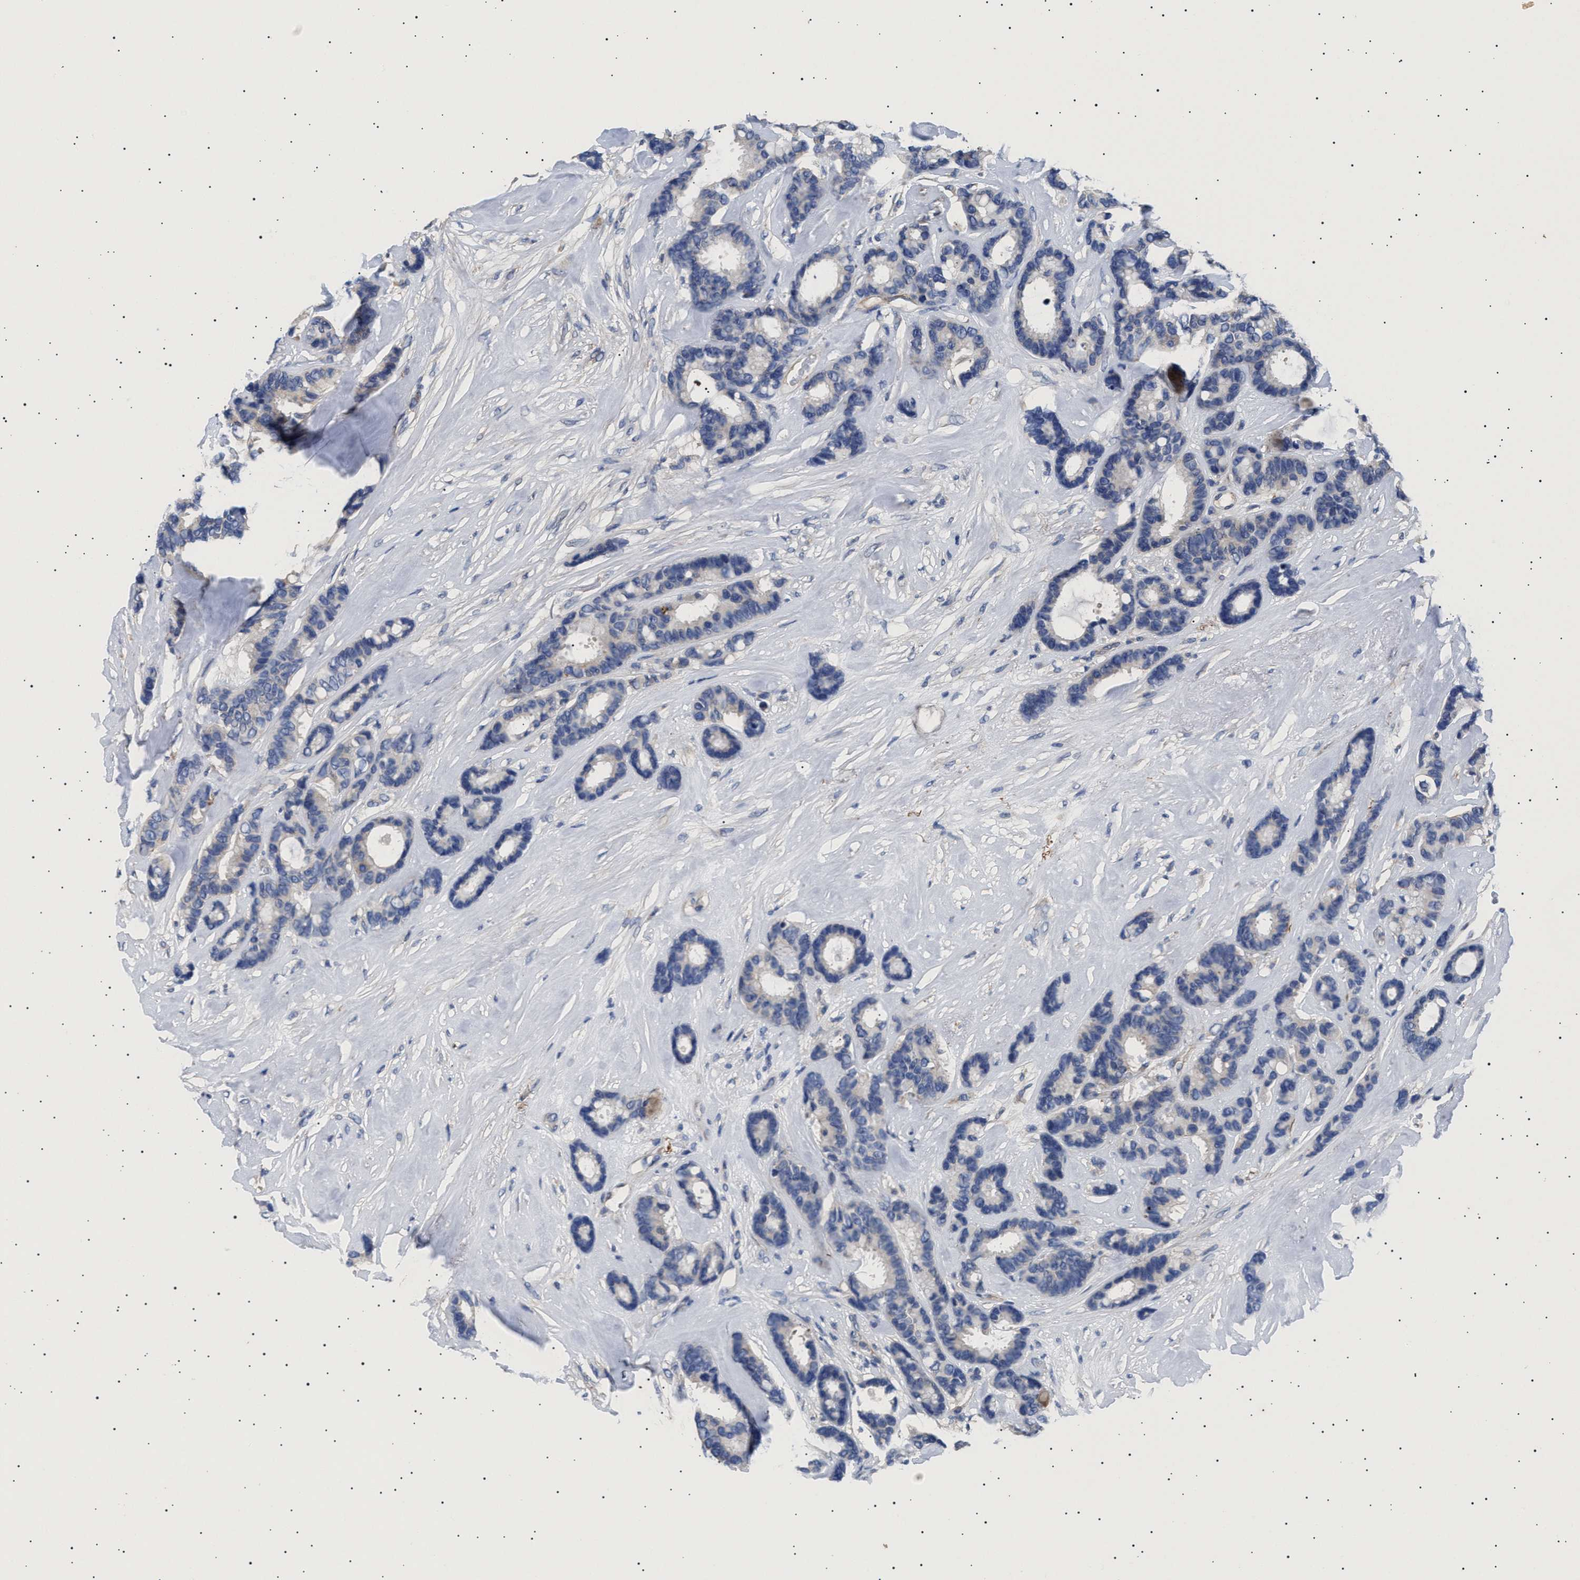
{"staining": {"intensity": "negative", "quantity": "none", "location": "none"}, "tissue": "breast cancer", "cell_type": "Tumor cells", "image_type": "cancer", "snomed": [{"axis": "morphology", "description": "Duct carcinoma"}, {"axis": "topography", "description": "Breast"}], "caption": "The photomicrograph exhibits no staining of tumor cells in breast cancer (infiltrating ductal carcinoma).", "gene": "HEMGN", "patient": {"sex": "female", "age": 87}}